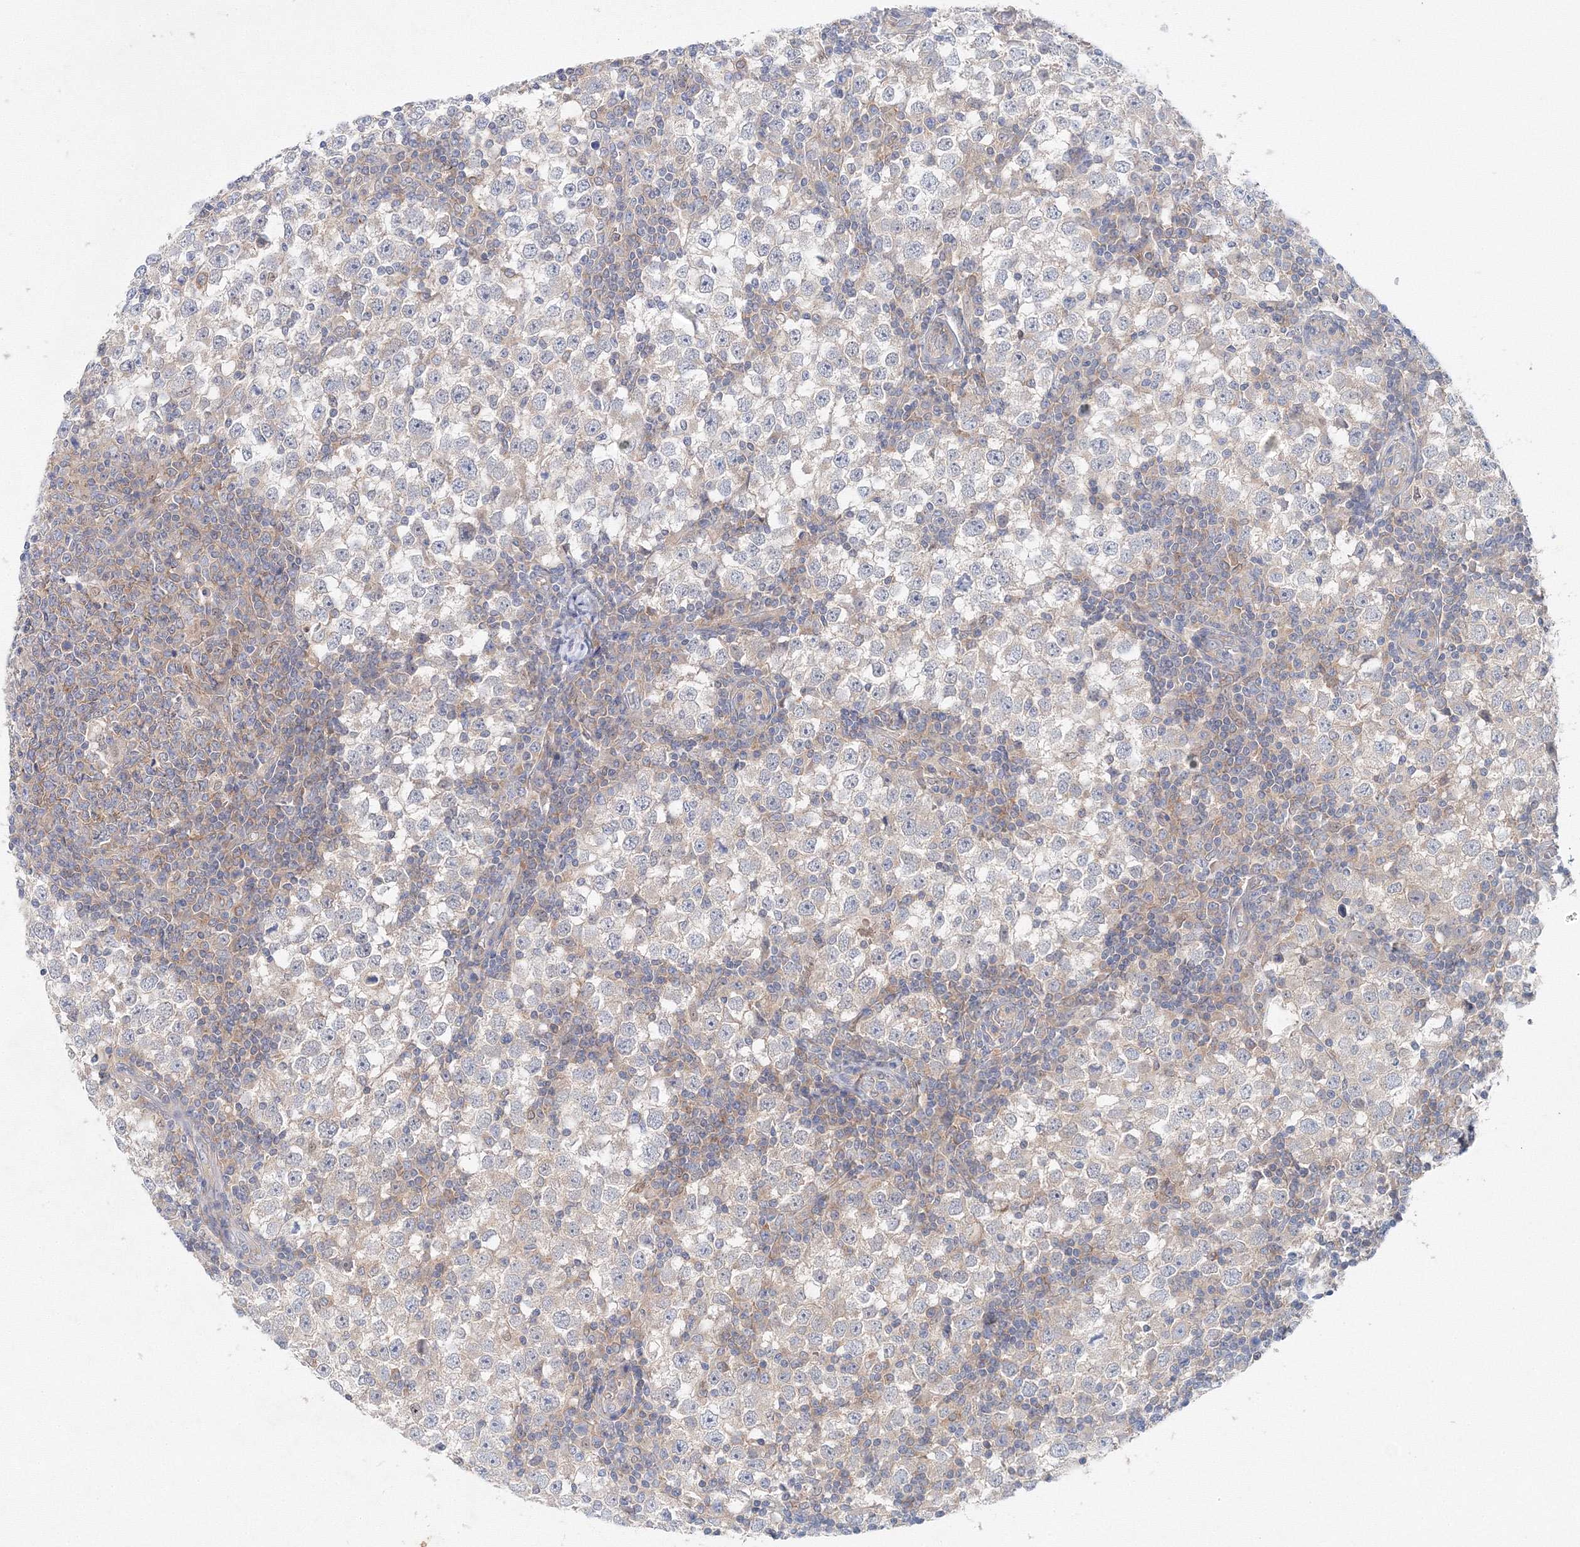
{"staining": {"intensity": "negative", "quantity": "none", "location": "none"}, "tissue": "testis cancer", "cell_type": "Tumor cells", "image_type": "cancer", "snomed": [{"axis": "morphology", "description": "Seminoma, NOS"}, {"axis": "topography", "description": "Testis"}], "caption": "This photomicrograph is of testis seminoma stained with immunohistochemistry (IHC) to label a protein in brown with the nuclei are counter-stained blue. There is no staining in tumor cells.", "gene": "TPRKB", "patient": {"sex": "male", "age": 65}}